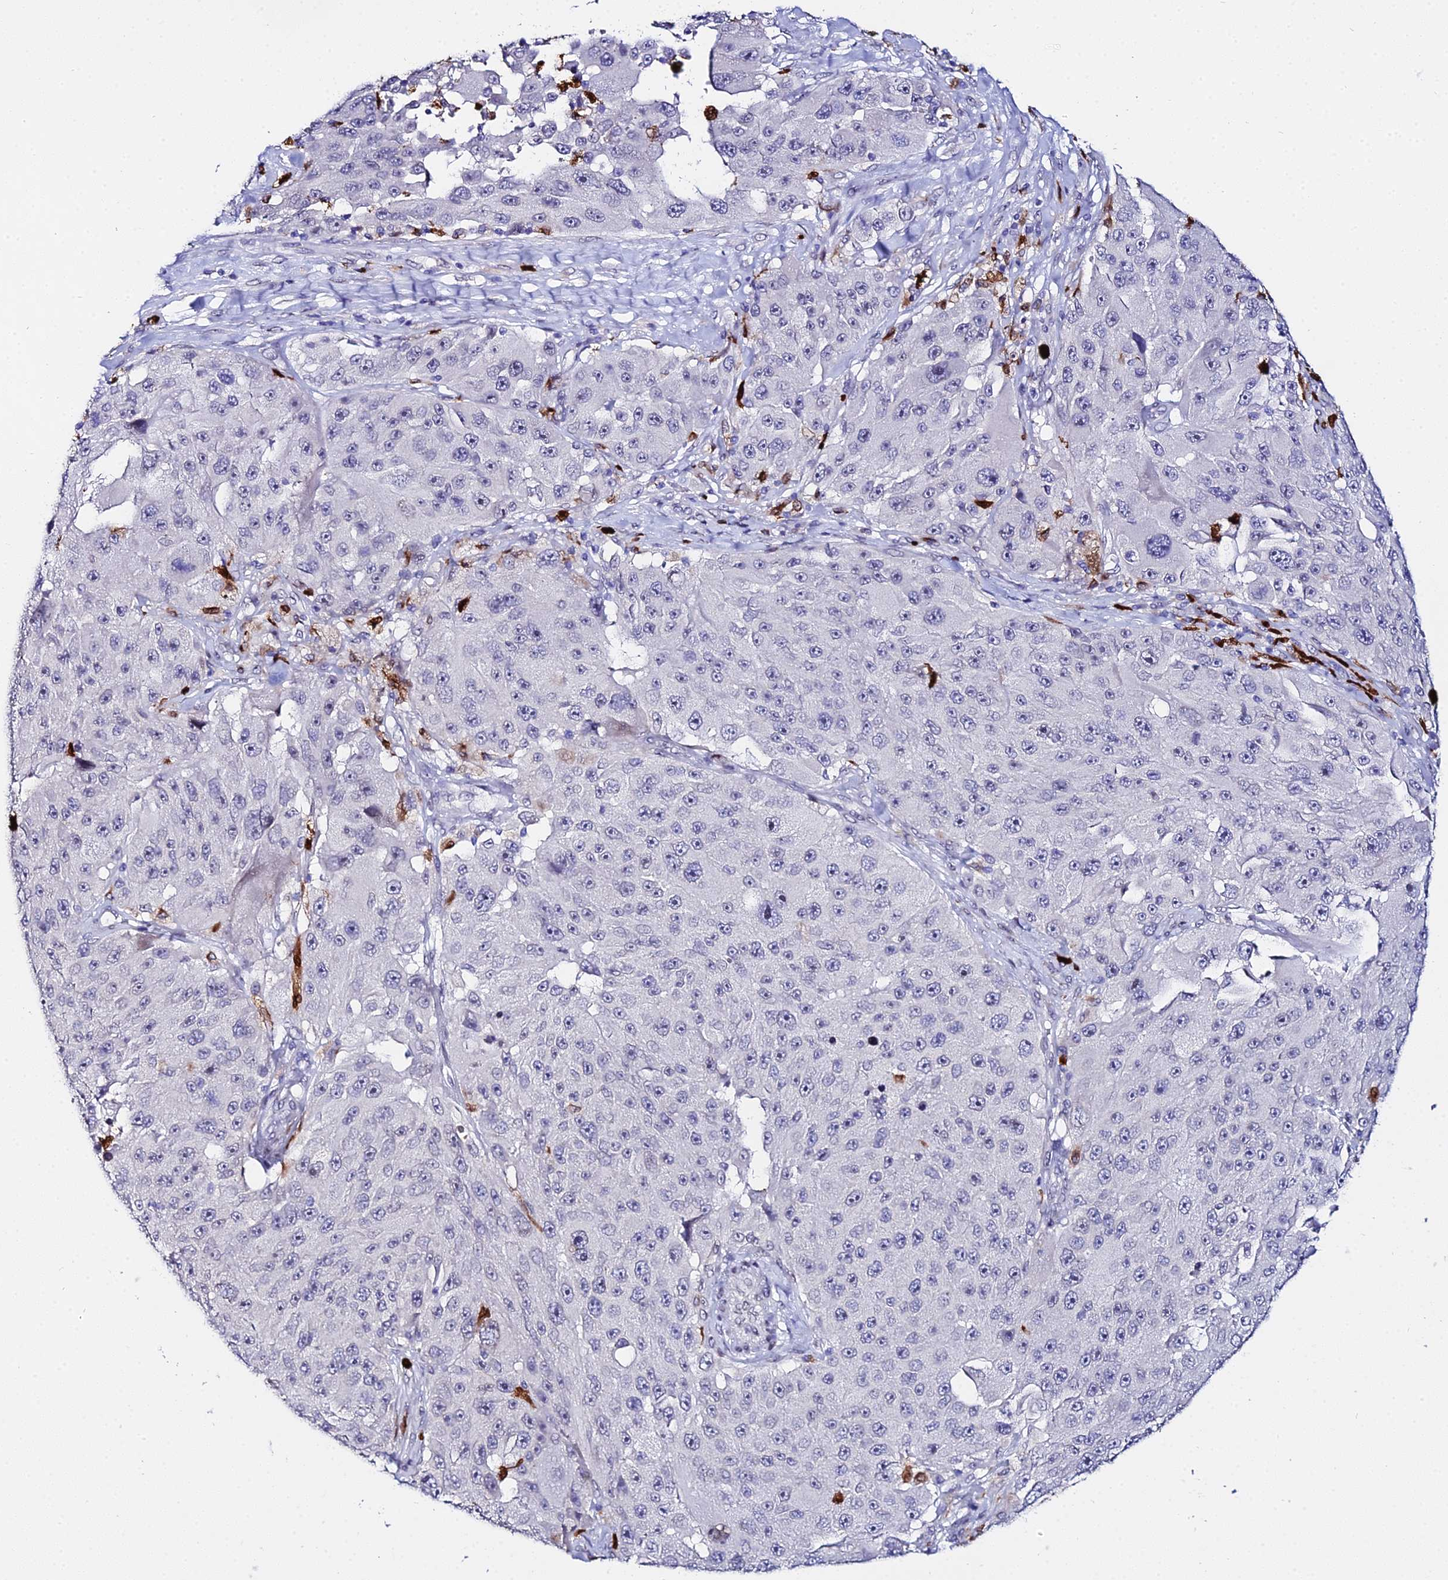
{"staining": {"intensity": "negative", "quantity": "none", "location": "none"}, "tissue": "melanoma", "cell_type": "Tumor cells", "image_type": "cancer", "snomed": [{"axis": "morphology", "description": "Malignant melanoma, Metastatic site"}, {"axis": "topography", "description": "Lymph node"}], "caption": "The immunohistochemistry (IHC) image has no significant staining in tumor cells of malignant melanoma (metastatic site) tissue.", "gene": "MCM10", "patient": {"sex": "male", "age": 62}}